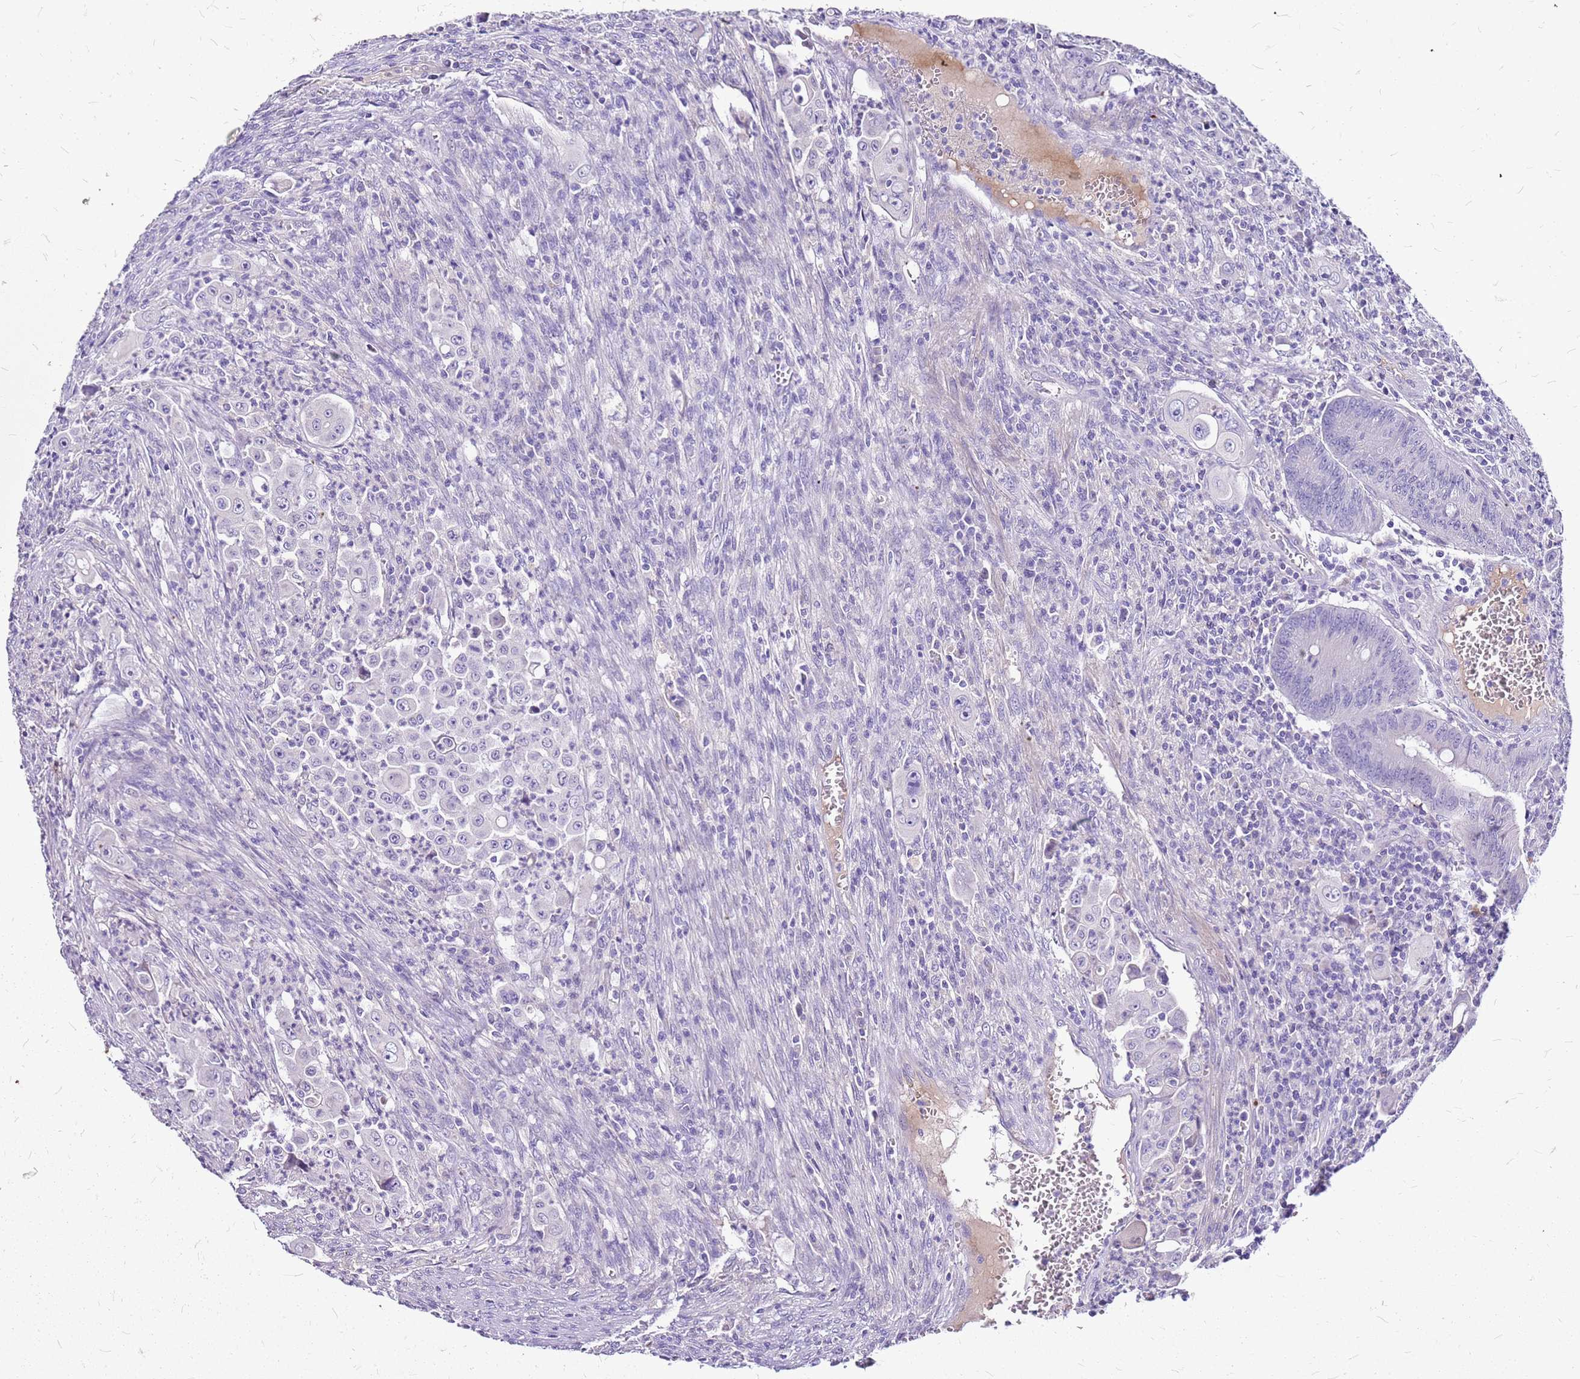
{"staining": {"intensity": "negative", "quantity": "none", "location": "none"}, "tissue": "colorectal cancer", "cell_type": "Tumor cells", "image_type": "cancer", "snomed": [{"axis": "morphology", "description": "Adenocarcinoma, NOS"}, {"axis": "topography", "description": "Colon"}], "caption": "Adenocarcinoma (colorectal) was stained to show a protein in brown. There is no significant positivity in tumor cells.", "gene": "DCDC2B", "patient": {"sex": "male", "age": 51}}